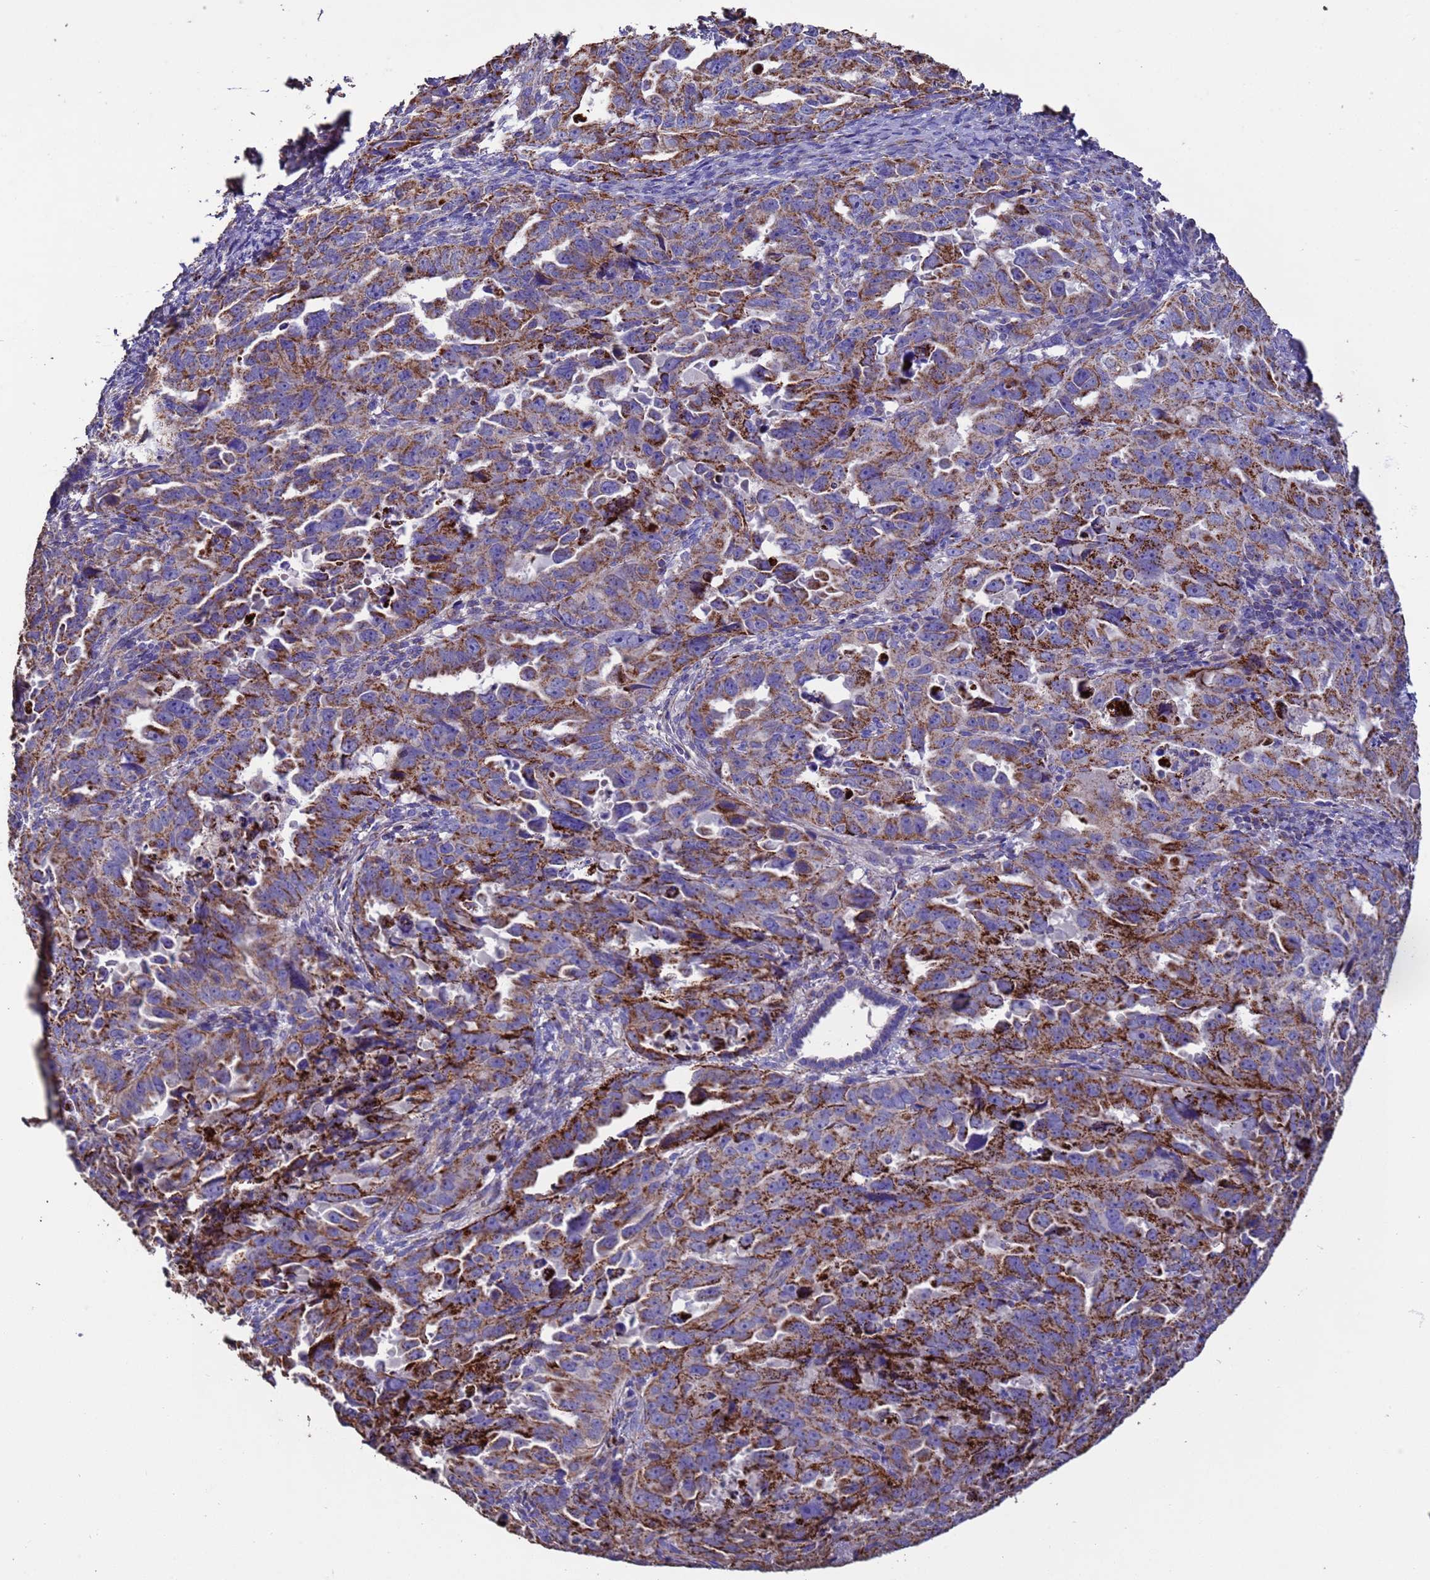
{"staining": {"intensity": "strong", "quantity": ">75%", "location": "cytoplasmic/membranous"}, "tissue": "endometrial cancer", "cell_type": "Tumor cells", "image_type": "cancer", "snomed": [{"axis": "morphology", "description": "Adenocarcinoma, NOS"}, {"axis": "topography", "description": "Endometrium"}], "caption": "This micrograph shows immunohistochemistry (IHC) staining of human adenocarcinoma (endometrial), with high strong cytoplasmic/membranous positivity in approximately >75% of tumor cells.", "gene": "ZNFX1", "patient": {"sex": "female", "age": 65}}